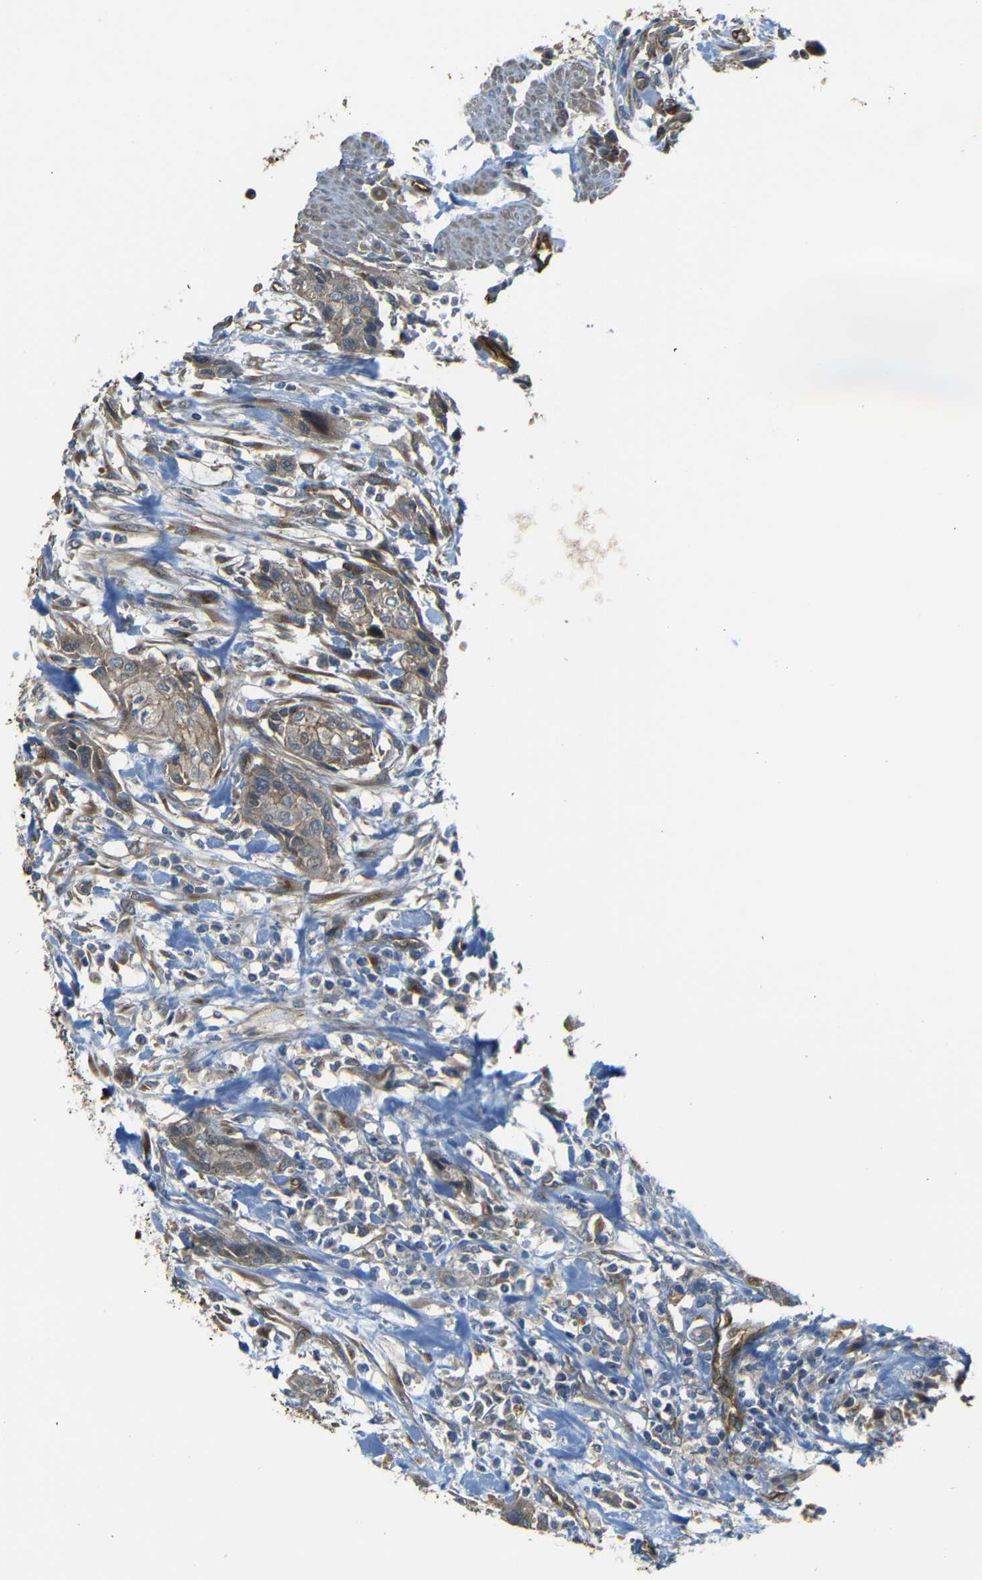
{"staining": {"intensity": "weak", "quantity": ">75%", "location": "cytoplasmic/membranous"}, "tissue": "urothelial cancer", "cell_type": "Tumor cells", "image_type": "cancer", "snomed": [{"axis": "morphology", "description": "Urothelial carcinoma, High grade"}, {"axis": "topography", "description": "Urinary bladder"}], "caption": "The immunohistochemical stain shows weak cytoplasmic/membranous expression in tumor cells of high-grade urothelial carcinoma tissue.", "gene": "RELL1", "patient": {"sex": "male", "age": 35}}